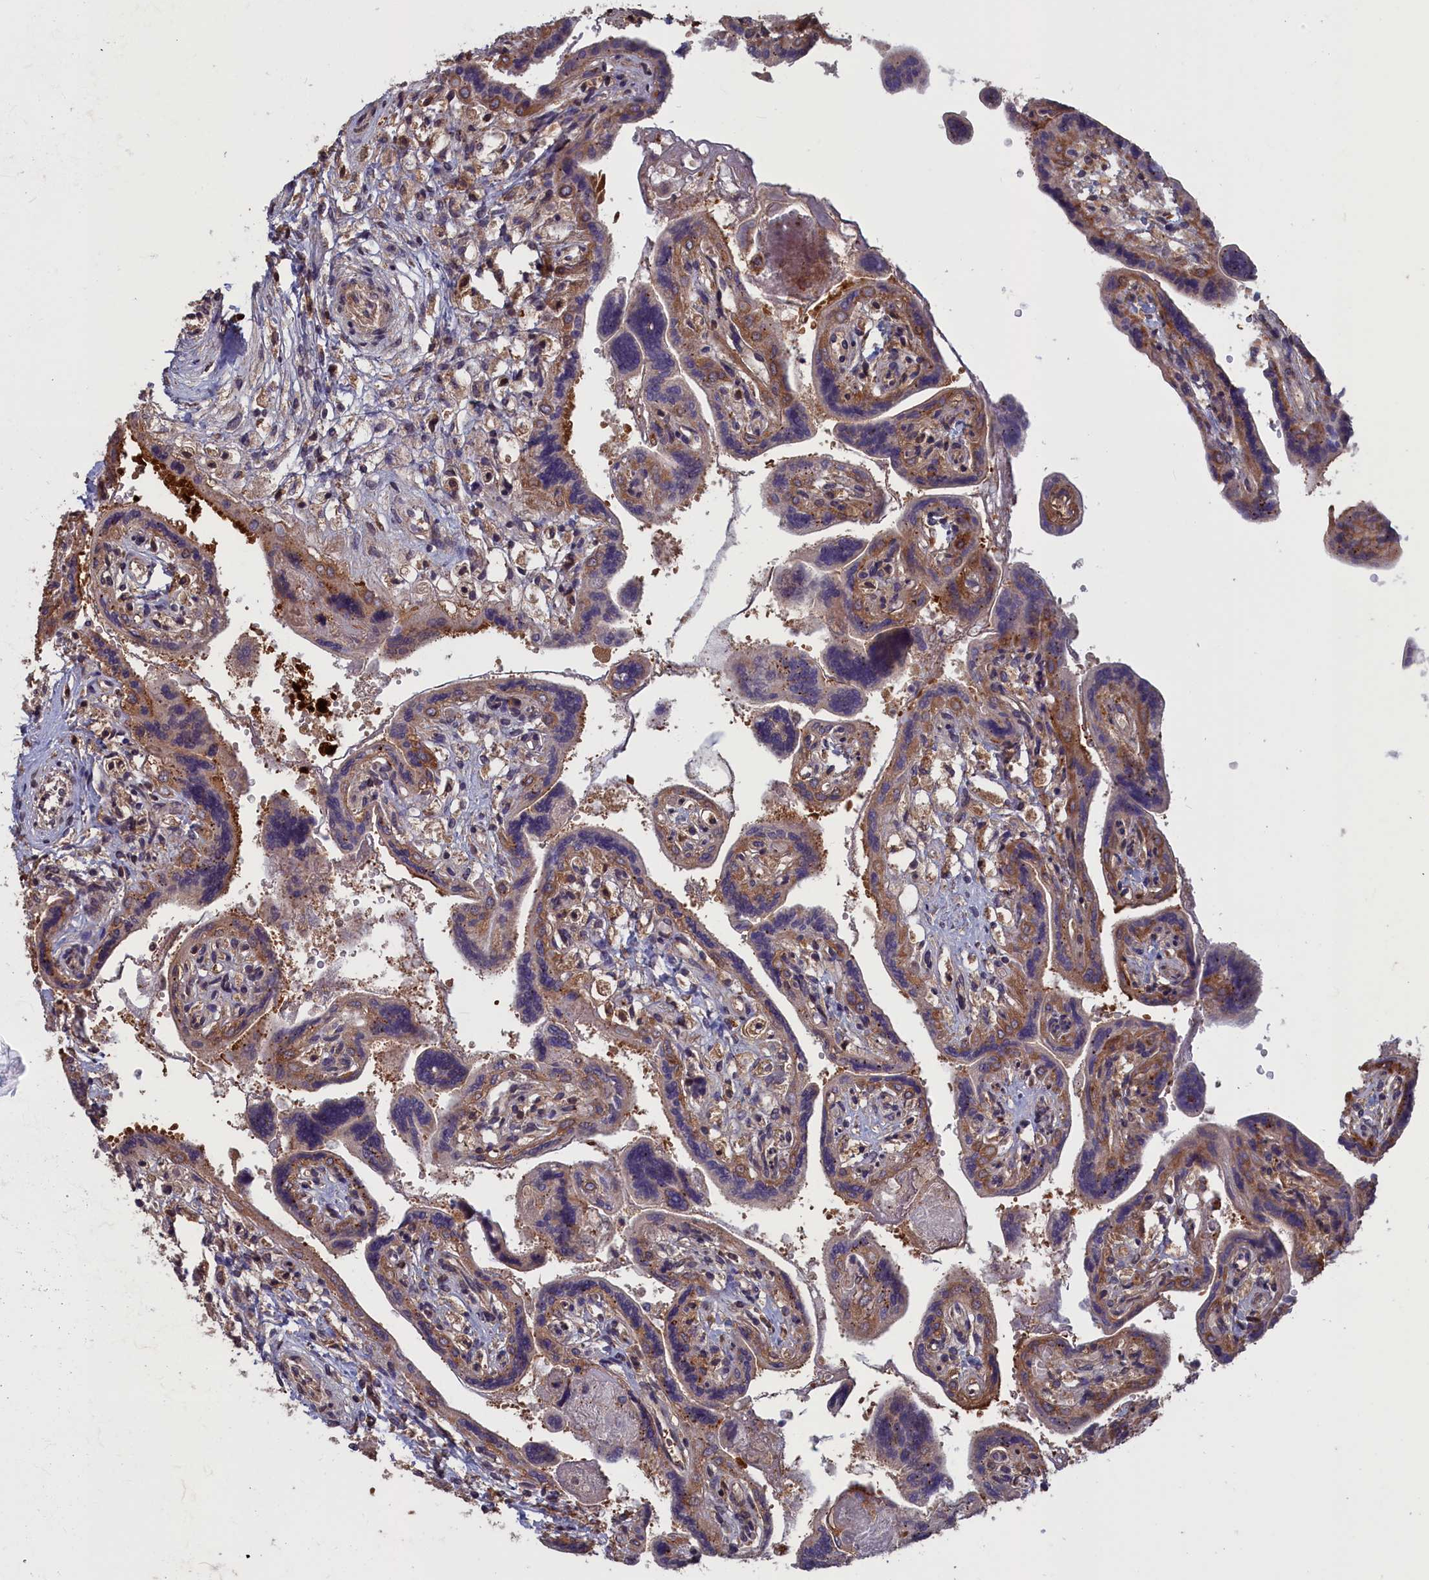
{"staining": {"intensity": "moderate", "quantity": ">75%", "location": "cytoplasmic/membranous"}, "tissue": "placenta", "cell_type": "Trophoblastic cells", "image_type": "normal", "snomed": [{"axis": "morphology", "description": "Normal tissue, NOS"}, {"axis": "topography", "description": "Placenta"}], "caption": "Placenta stained with DAB immunohistochemistry (IHC) demonstrates medium levels of moderate cytoplasmic/membranous staining in about >75% of trophoblastic cells. (brown staining indicates protein expression, while blue staining denotes nuclei).", "gene": "CACTIN", "patient": {"sex": "female", "age": 37}}